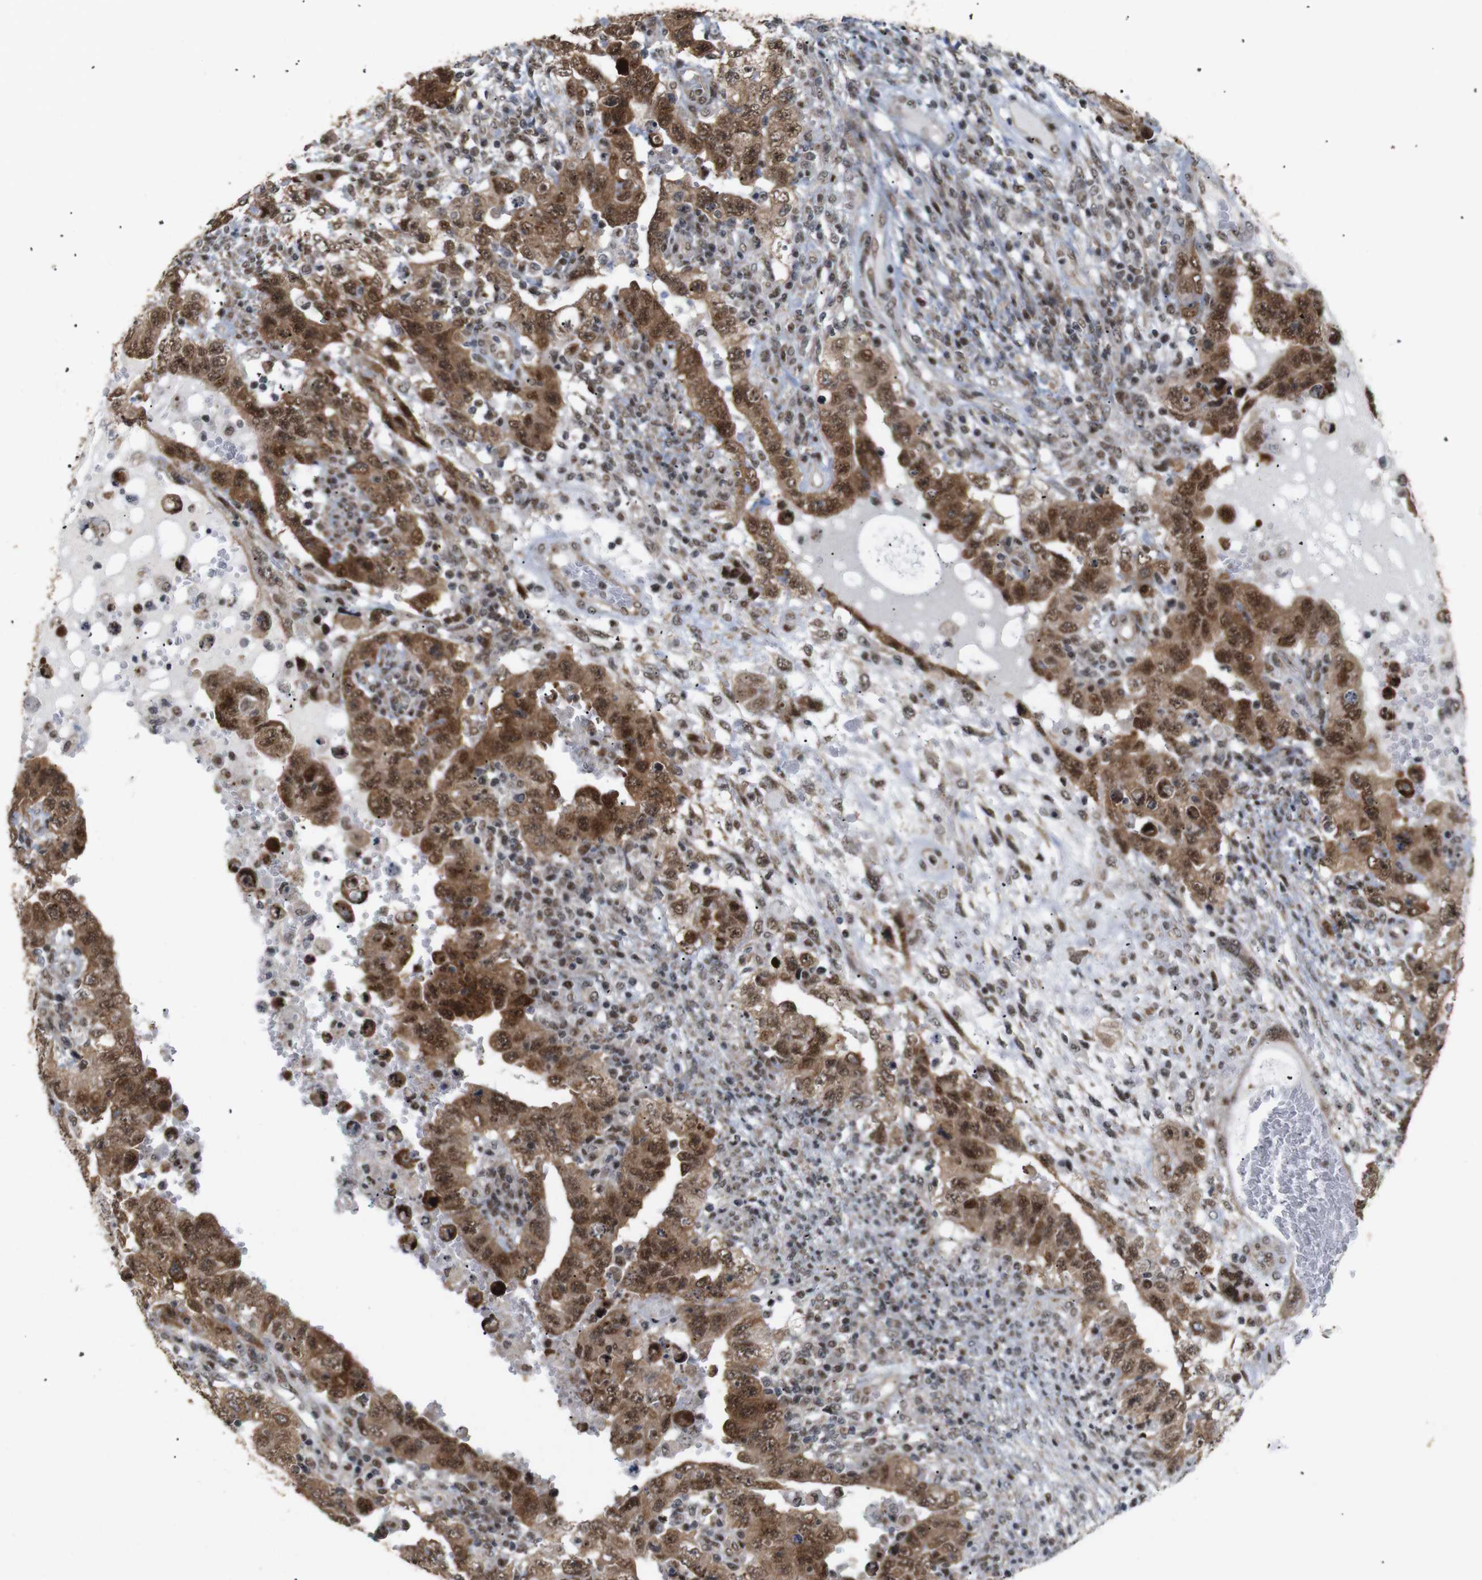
{"staining": {"intensity": "moderate", "quantity": ">75%", "location": "cytoplasmic/membranous,nuclear"}, "tissue": "testis cancer", "cell_type": "Tumor cells", "image_type": "cancer", "snomed": [{"axis": "morphology", "description": "Carcinoma, Embryonal, NOS"}, {"axis": "topography", "description": "Testis"}], "caption": "Testis embryonal carcinoma tissue reveals moderate cytoplasmic/membranous and nuclear expression in approximately >75% of tumor cells", "gene": "PYM1", "patient": {"sex": "male", "age": 26}}